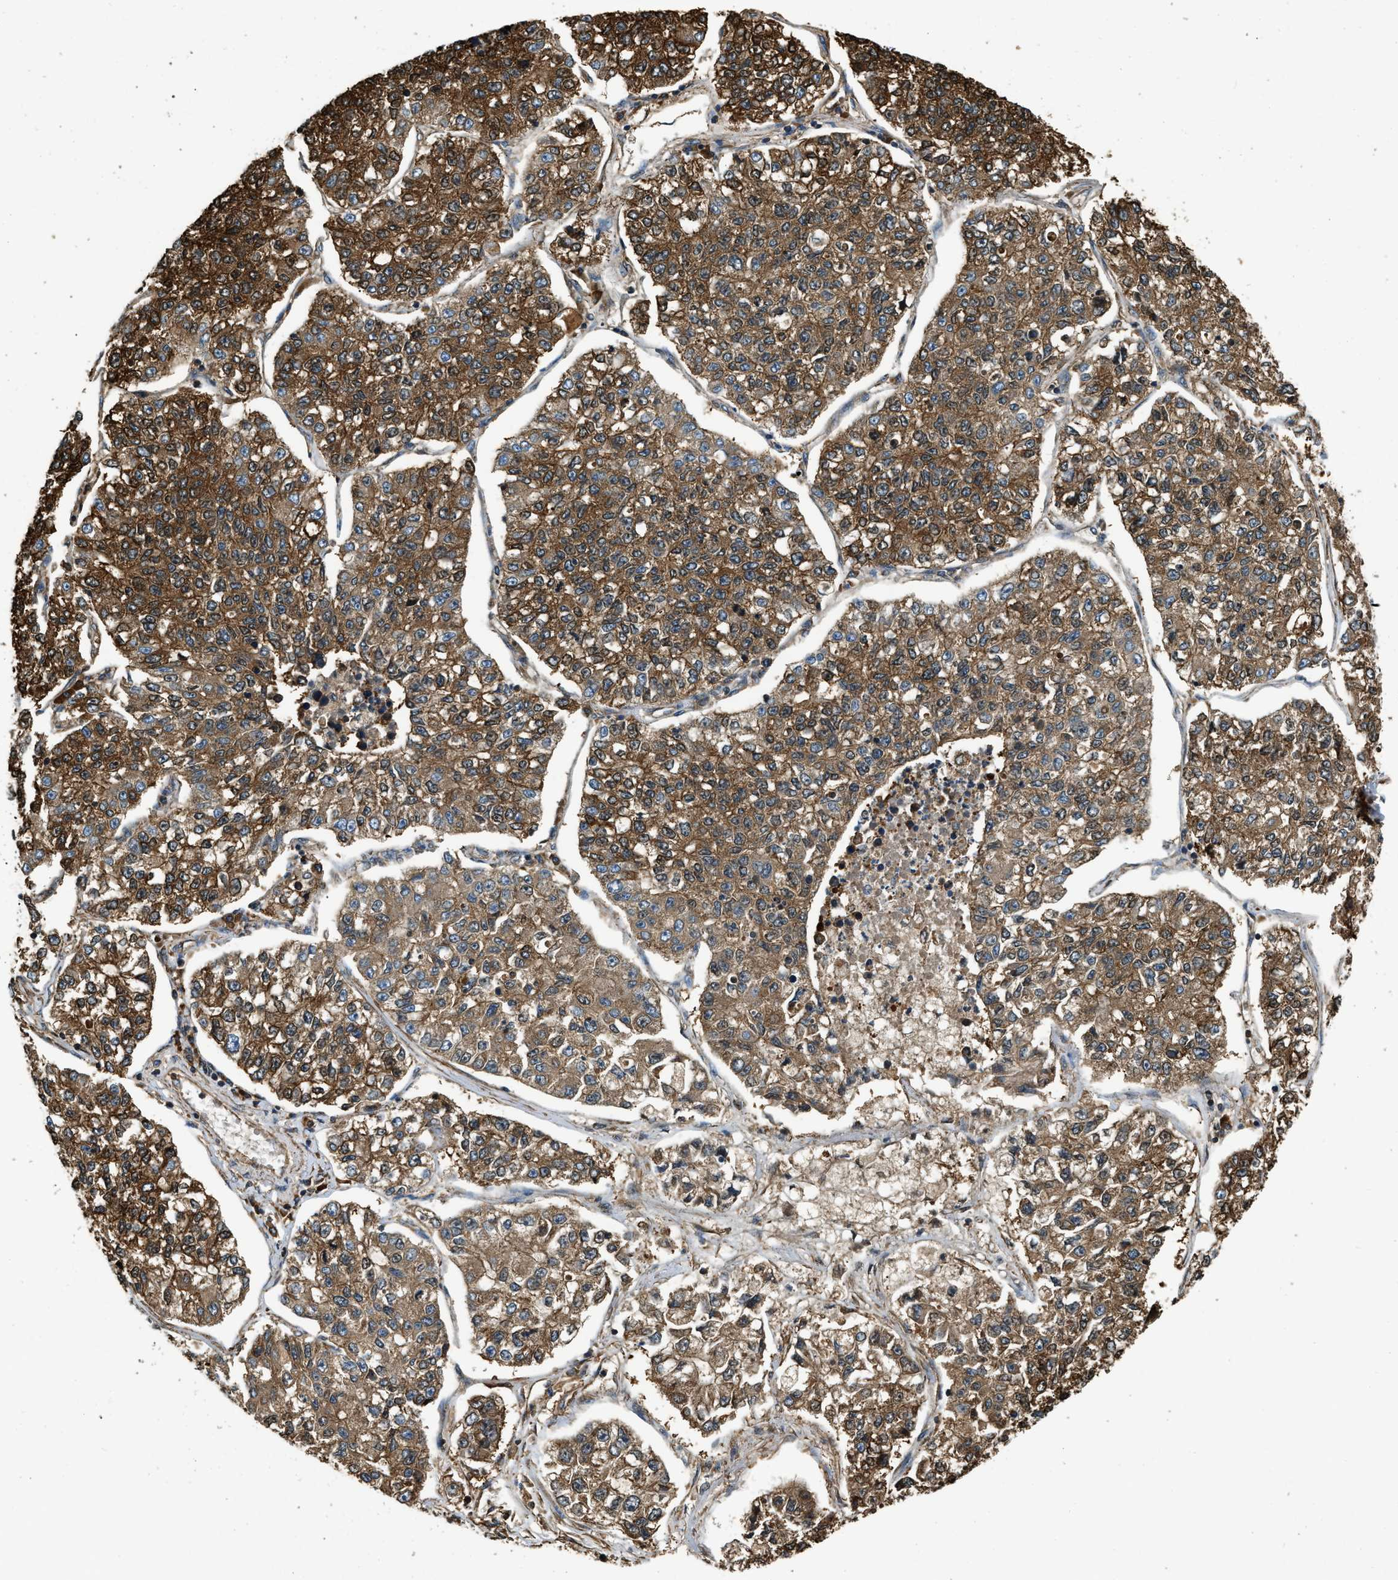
{"staining": {"intensity": "moderate", "quantity": ">75%", "location": "cytoplasmic/membranous"}, "tissue": "lung cancer", "cell_type": "Tumor cells", "image_type": "cancer", "snomed": [{"axis": "morphology", "description": "Adenocarcinoma, NOS"}, {"axis": "topography", "description": "Lung"}], "caption": "Protein staining displays moderate cytoplasmic/membranous expression in approximately >75% of tumor cells in lung adenocarcinoma. Nuclei are stained in blue.", "gene": "YARS1", "patient": {"sex": "male", "age": 49}}